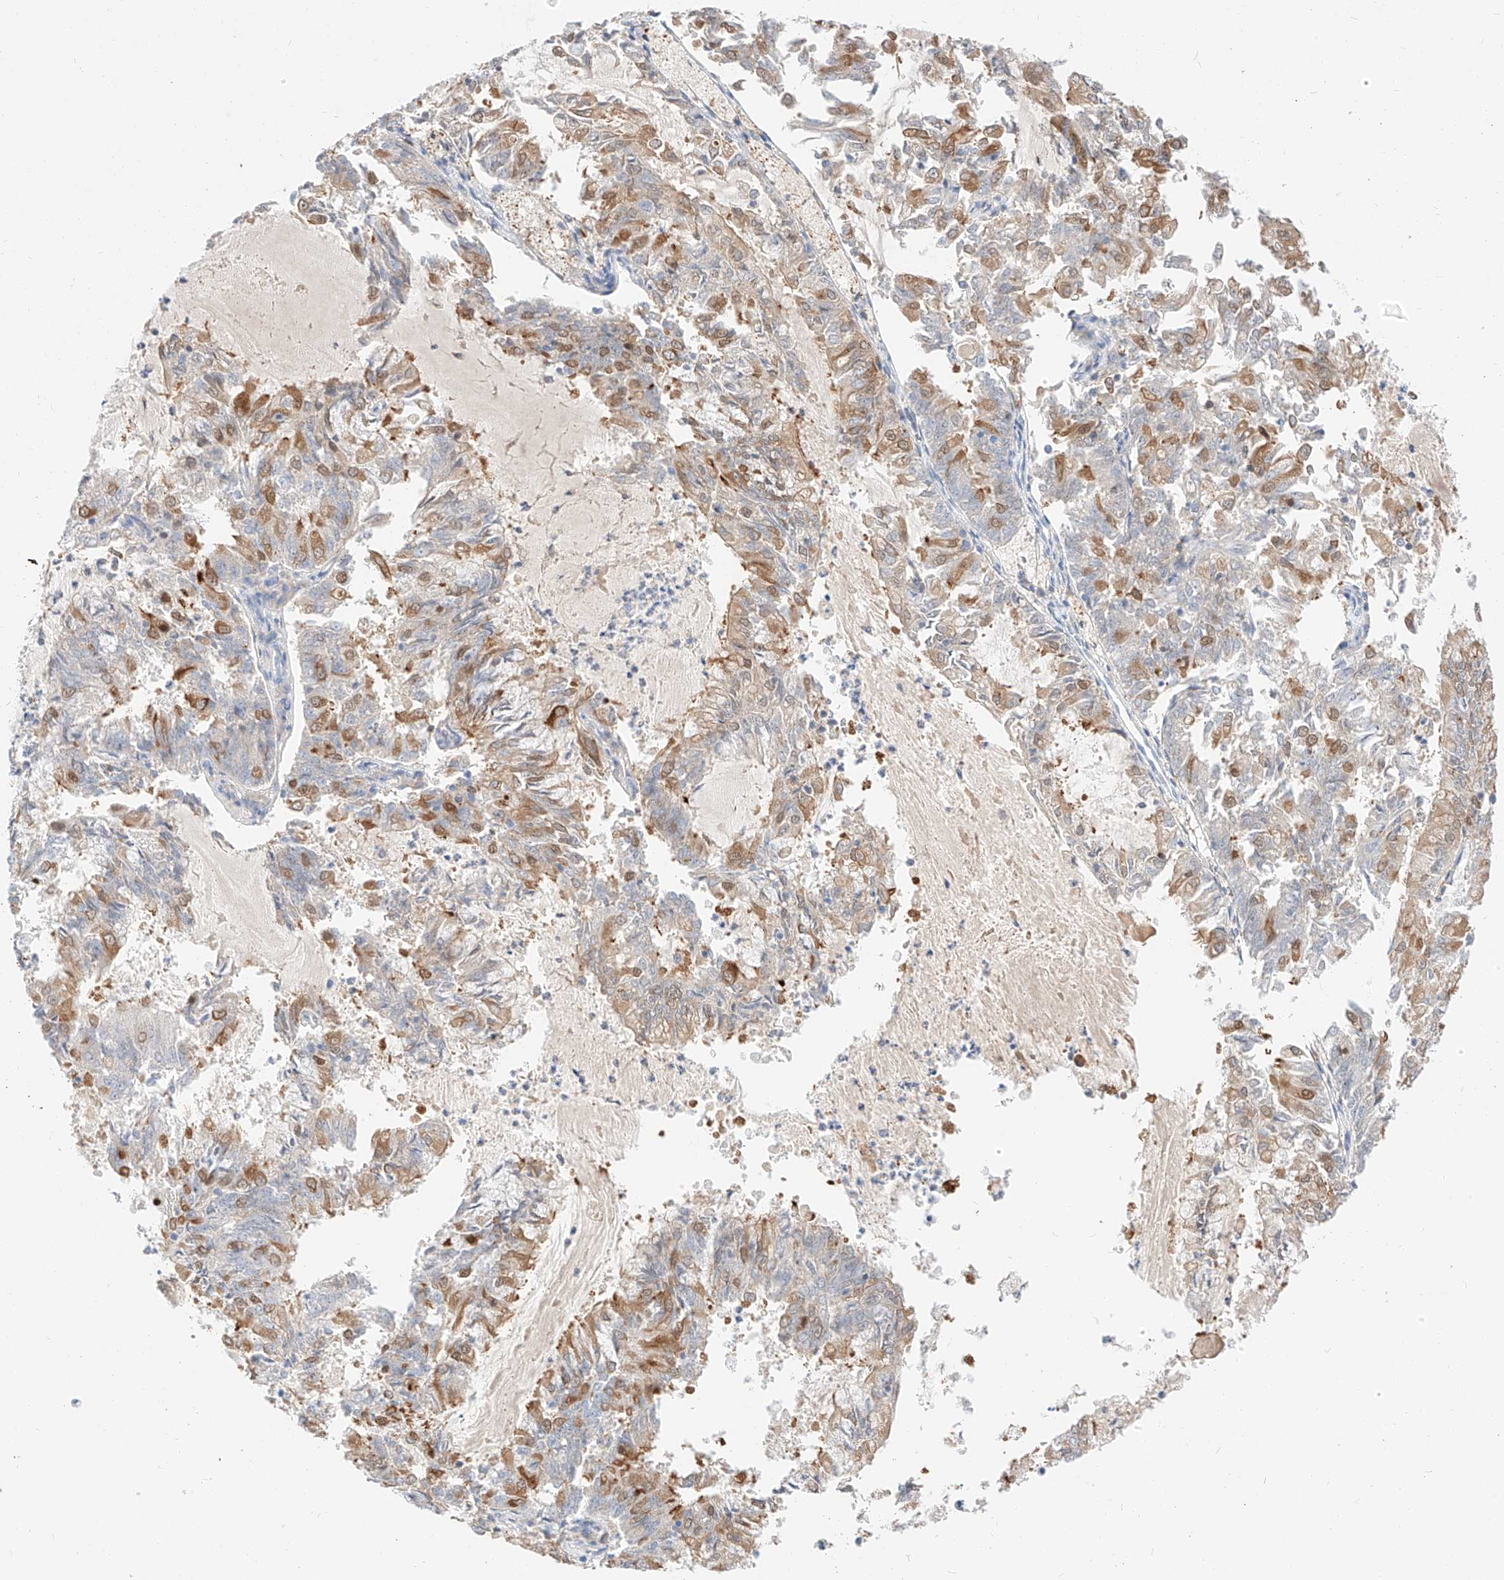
{"staining": {"intensity": "moderate", "quantity": "<25%", "location": "cytoplasmic/membranous"}, "tissue": "endometrial cancer", "cell_type": "Tumor cells", "image_type": "cancer", "snomed": [{"axis": "morphology", "description": "Adenocarcinoma, NOS"}, {"axis": "topography", "description": "Endometrium"}], "caption": "Immunohistochemical staining of human endometrial cancer (adenocarcinoma) displays moderate cytoplasmic/membranous protein expression in about <25% of tumor cells.", "gene": "MAP7", "patient": {"sex": "female", "age": 57}}